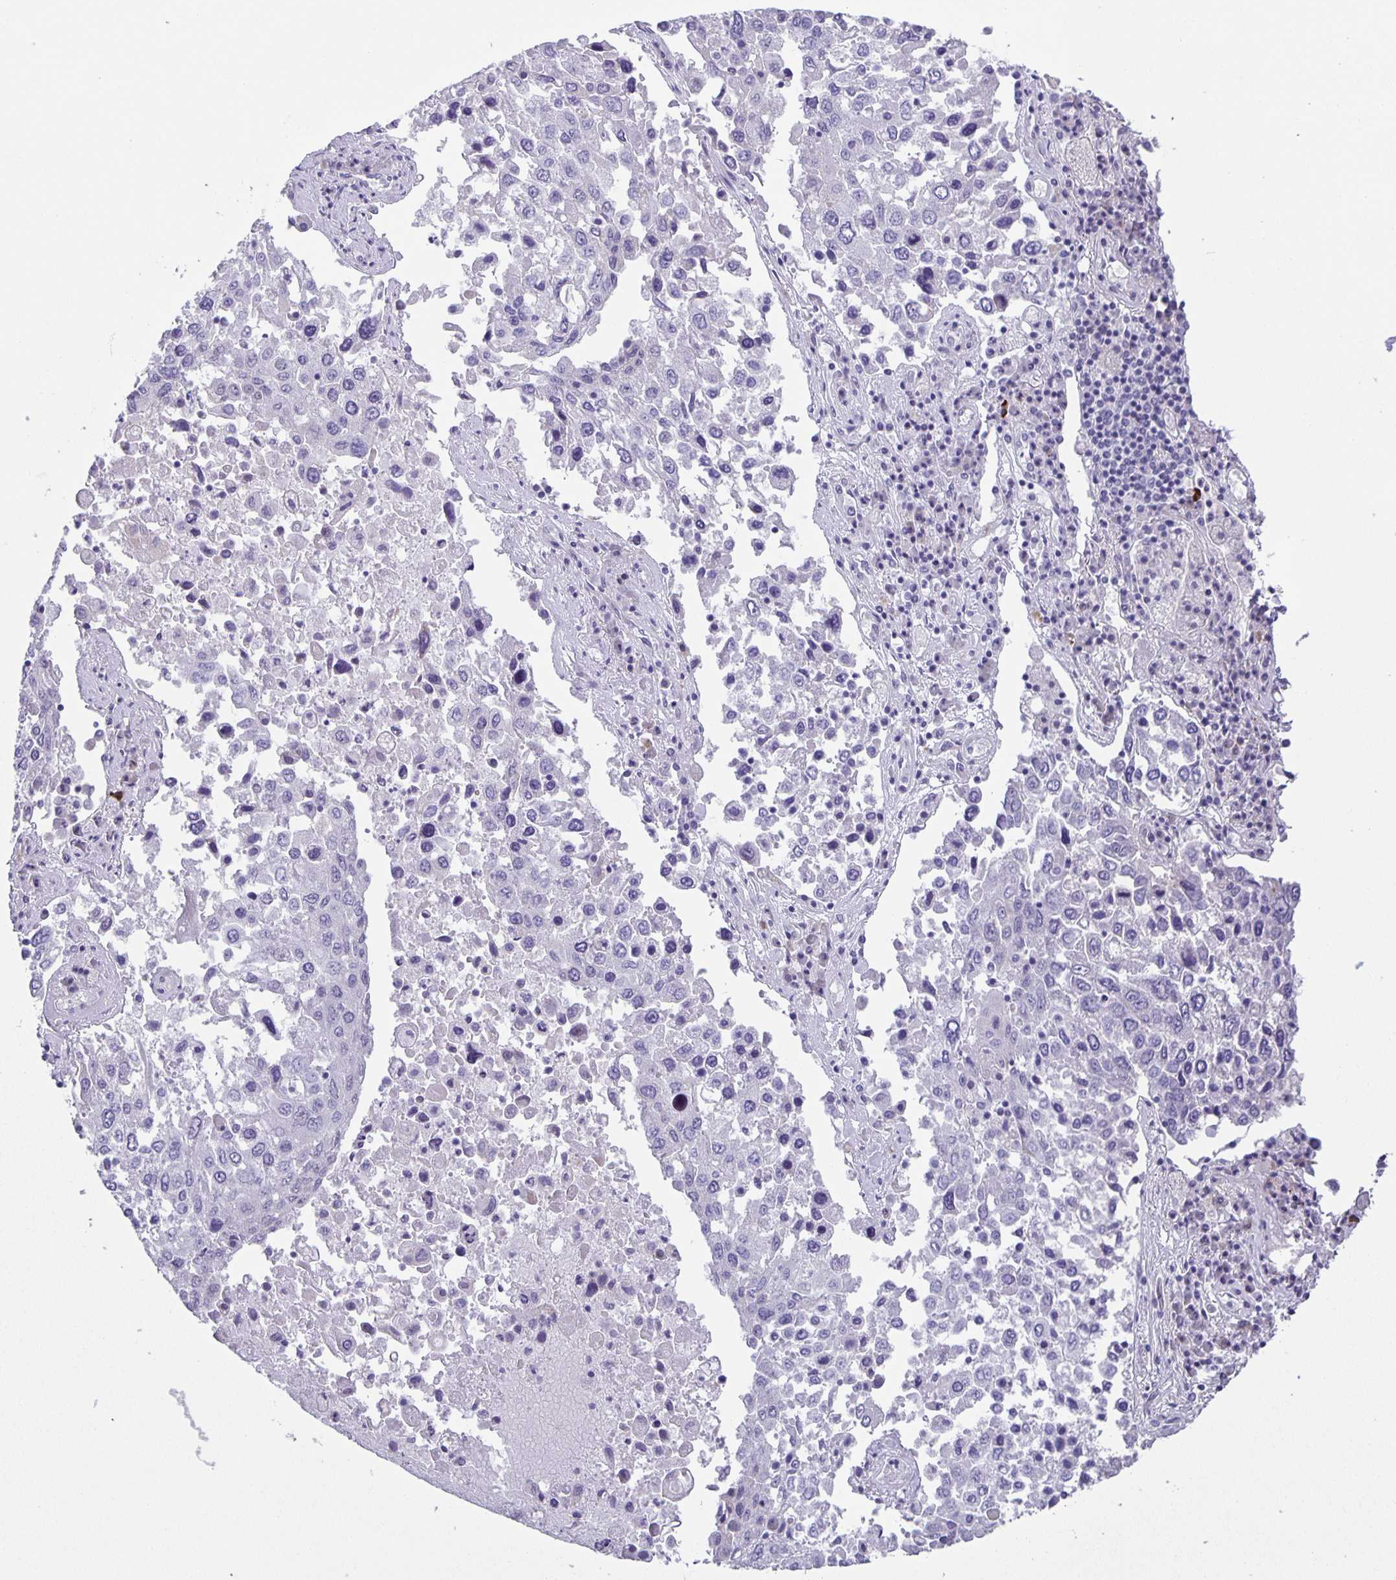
{"staining": {"intensity": "negative", "quantity": "none", "location": "none"}, "tissue": "lung cancer", "cell_type": "Tumor cells", "image_type": "cancer", "snomed": [{"axis": "morphology", "description": "Squamous cell carcinoma, NOS"}, {"axis": "topography", "description": "Lung"}], "caption": "The immunohistochemistry (IHC) photomicrograph has no significant staining in tumor cells of lung cancer tissue. (Stains: DAB immunohistochemistry with hematoxylin counter stain, Microscopy: brightfield microscopy at high magnification).", "gene": "PHRF1", "patient": {"sex": "male", "age": 65}}